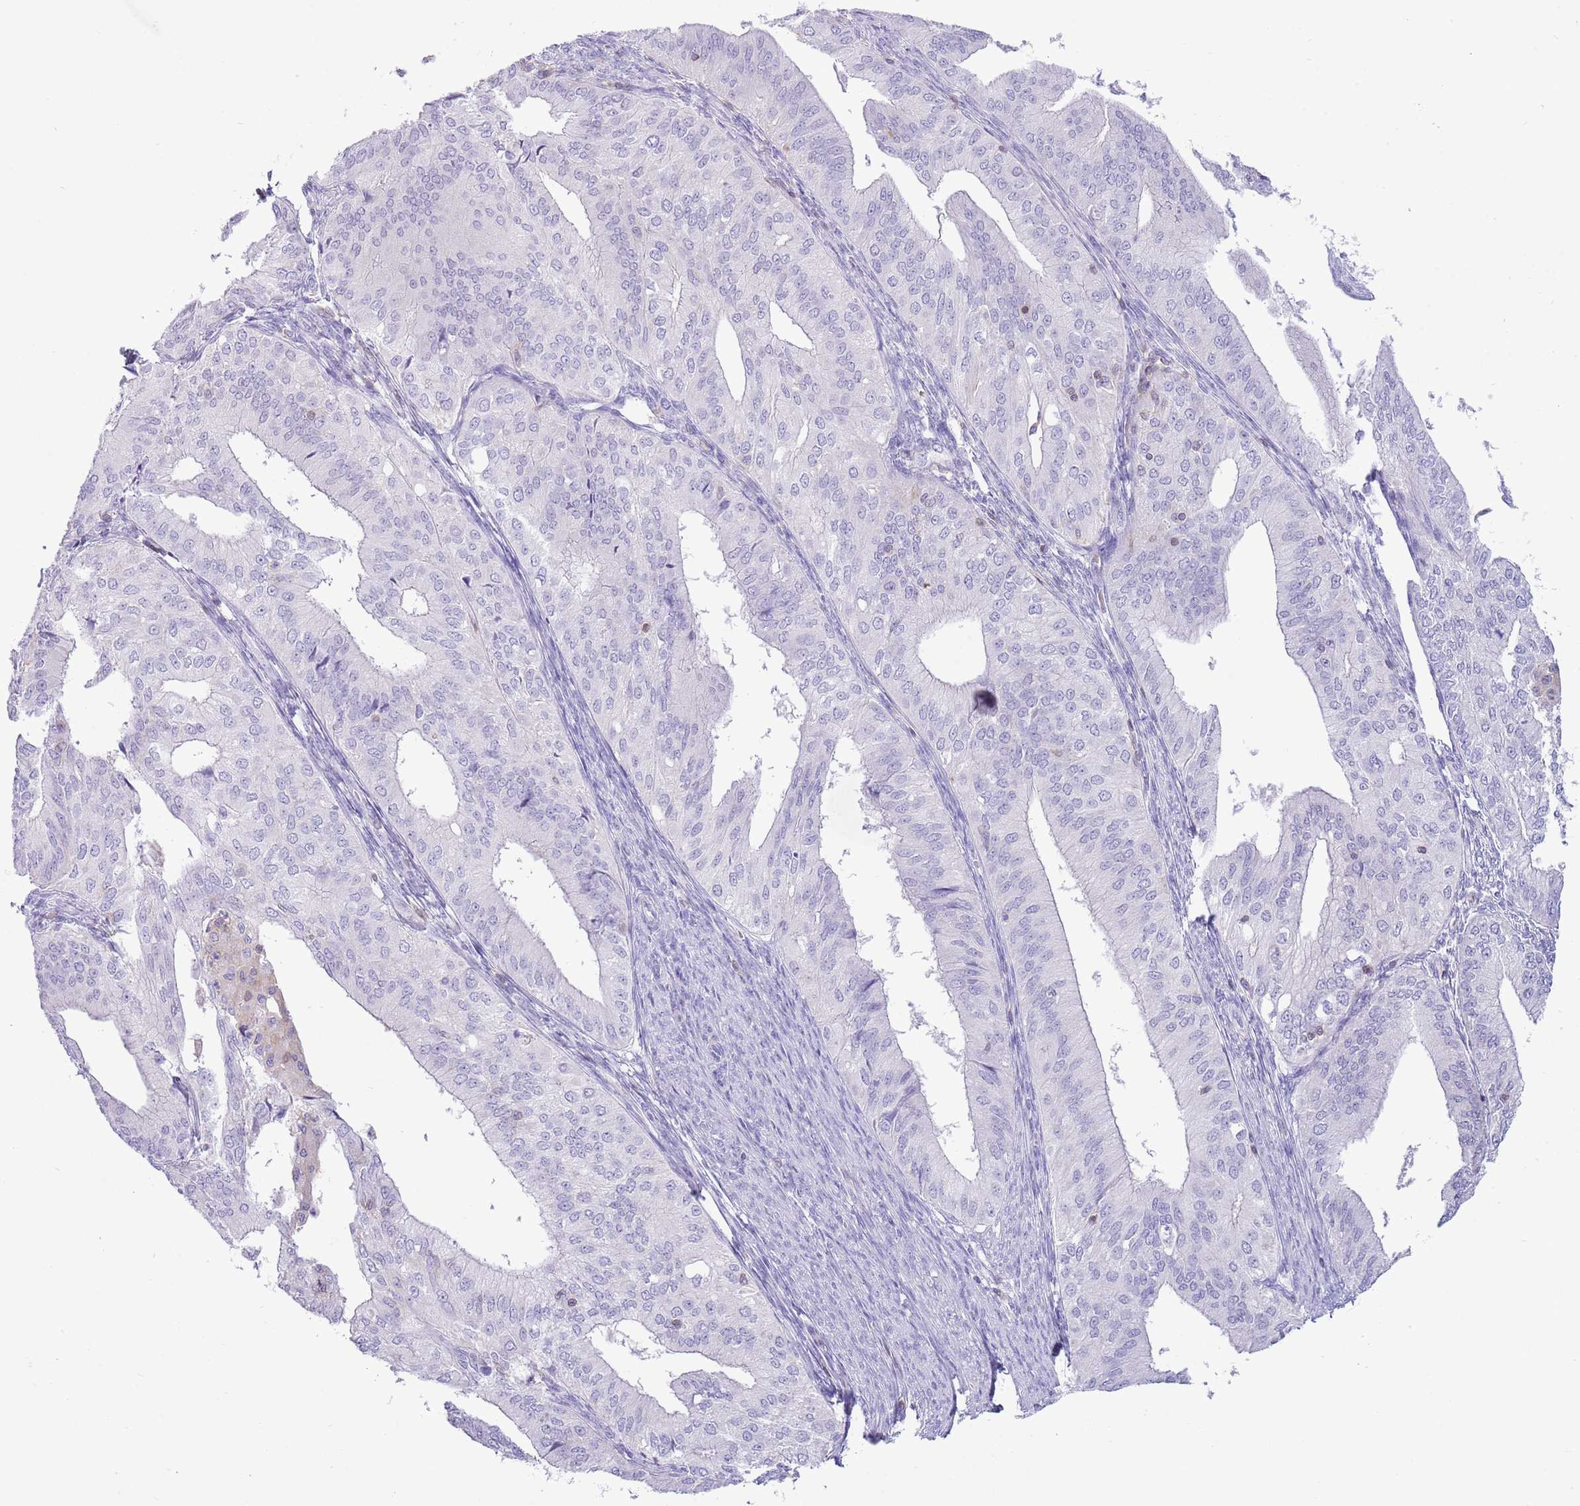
{"staining": {"intensity": "negative", "quantity": "none", "location": "none"}, "tissue": "endometrial cancer", "cell_type": "Tumor cells", "image_type": "cancer", "snomed": [{"axis": "morphology", "description": "Adenocarcinoma, NOS"}, {"axis": "topography", "description": "Endometrium"}], "caption": "Immunohistochemistry histopathology image of endometrial cancer (adenocarcinoma) stained for a protein (brown), which demonstrates no positivity in tumor cells. Brightfield microscopy of IHC stained with DAB (brown) and hematoxylin (blue), captured at high magnification.", "gene": "OR4Q3", "patient": {"sex": "female", "age": 50}}